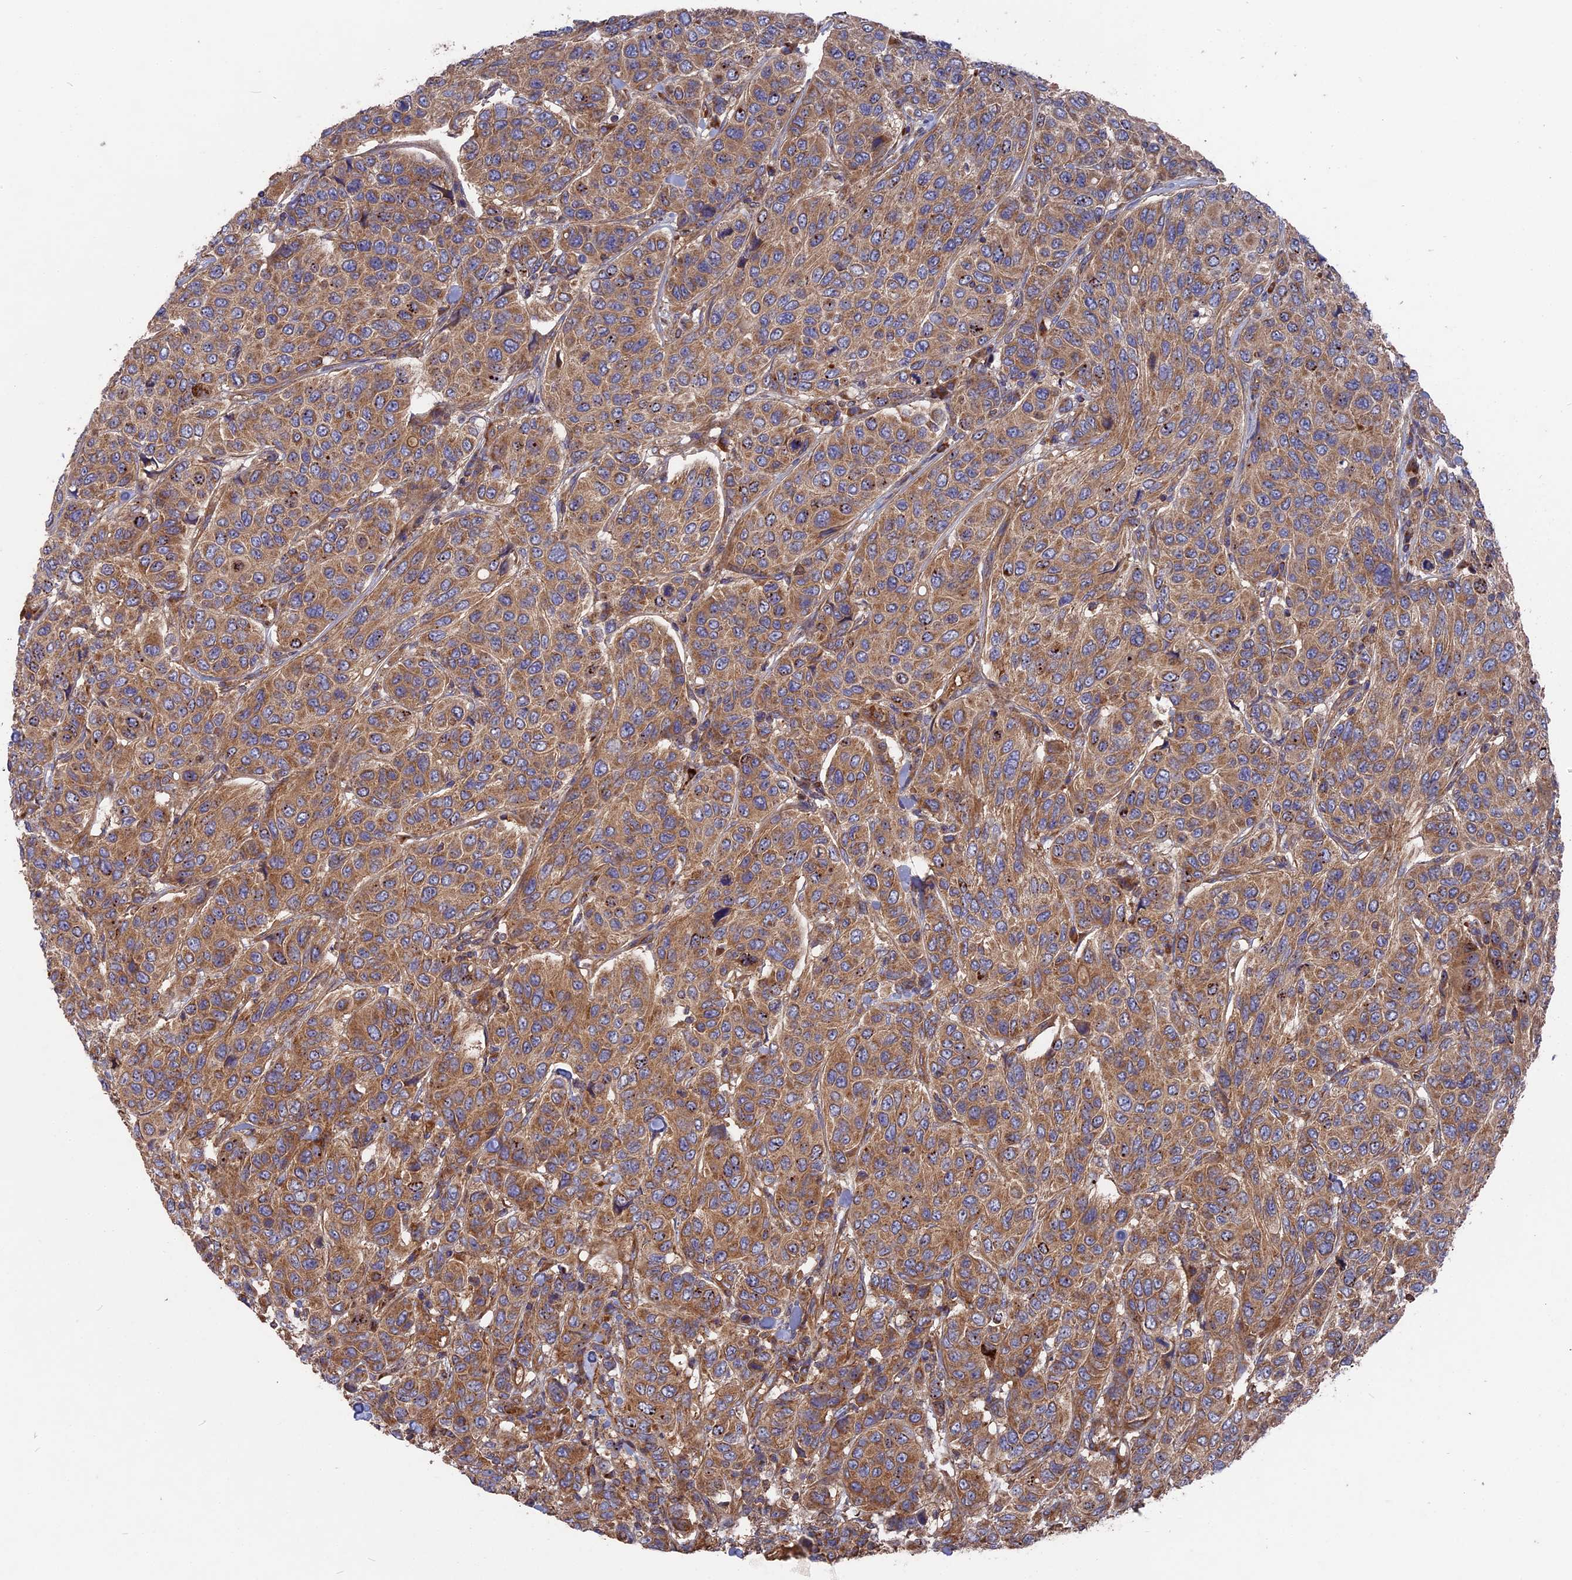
{"staining": {"intensity": "moderate", "quantity": ">75%", "location": "cytoplasmic/membranous"}, "tissue": "breast cancer", "cell_type": "Tumor cells", "image_type": "cancer", "snomed": [{"axis": "morphology", "description": "Duct carcinoma"}, {"axis": "topography", "description": "Breast"}], "caption": "DAB (3,3'-diaminobenzidine) immunohistochemical staining of human breast cancer (infiltrating ductal carcinoma) demonstrates moderate cytoplasmic/membranous protein expression in about >75% of tumor cells. The staining is performed using DAB (3,3'-diaminobenzidine) brown chromogen to label protein expression. The nuclei are counter-stained blue using hematoxylin.", "gene": "TELO2", "patient": {"sex": "female", "age": 55}}